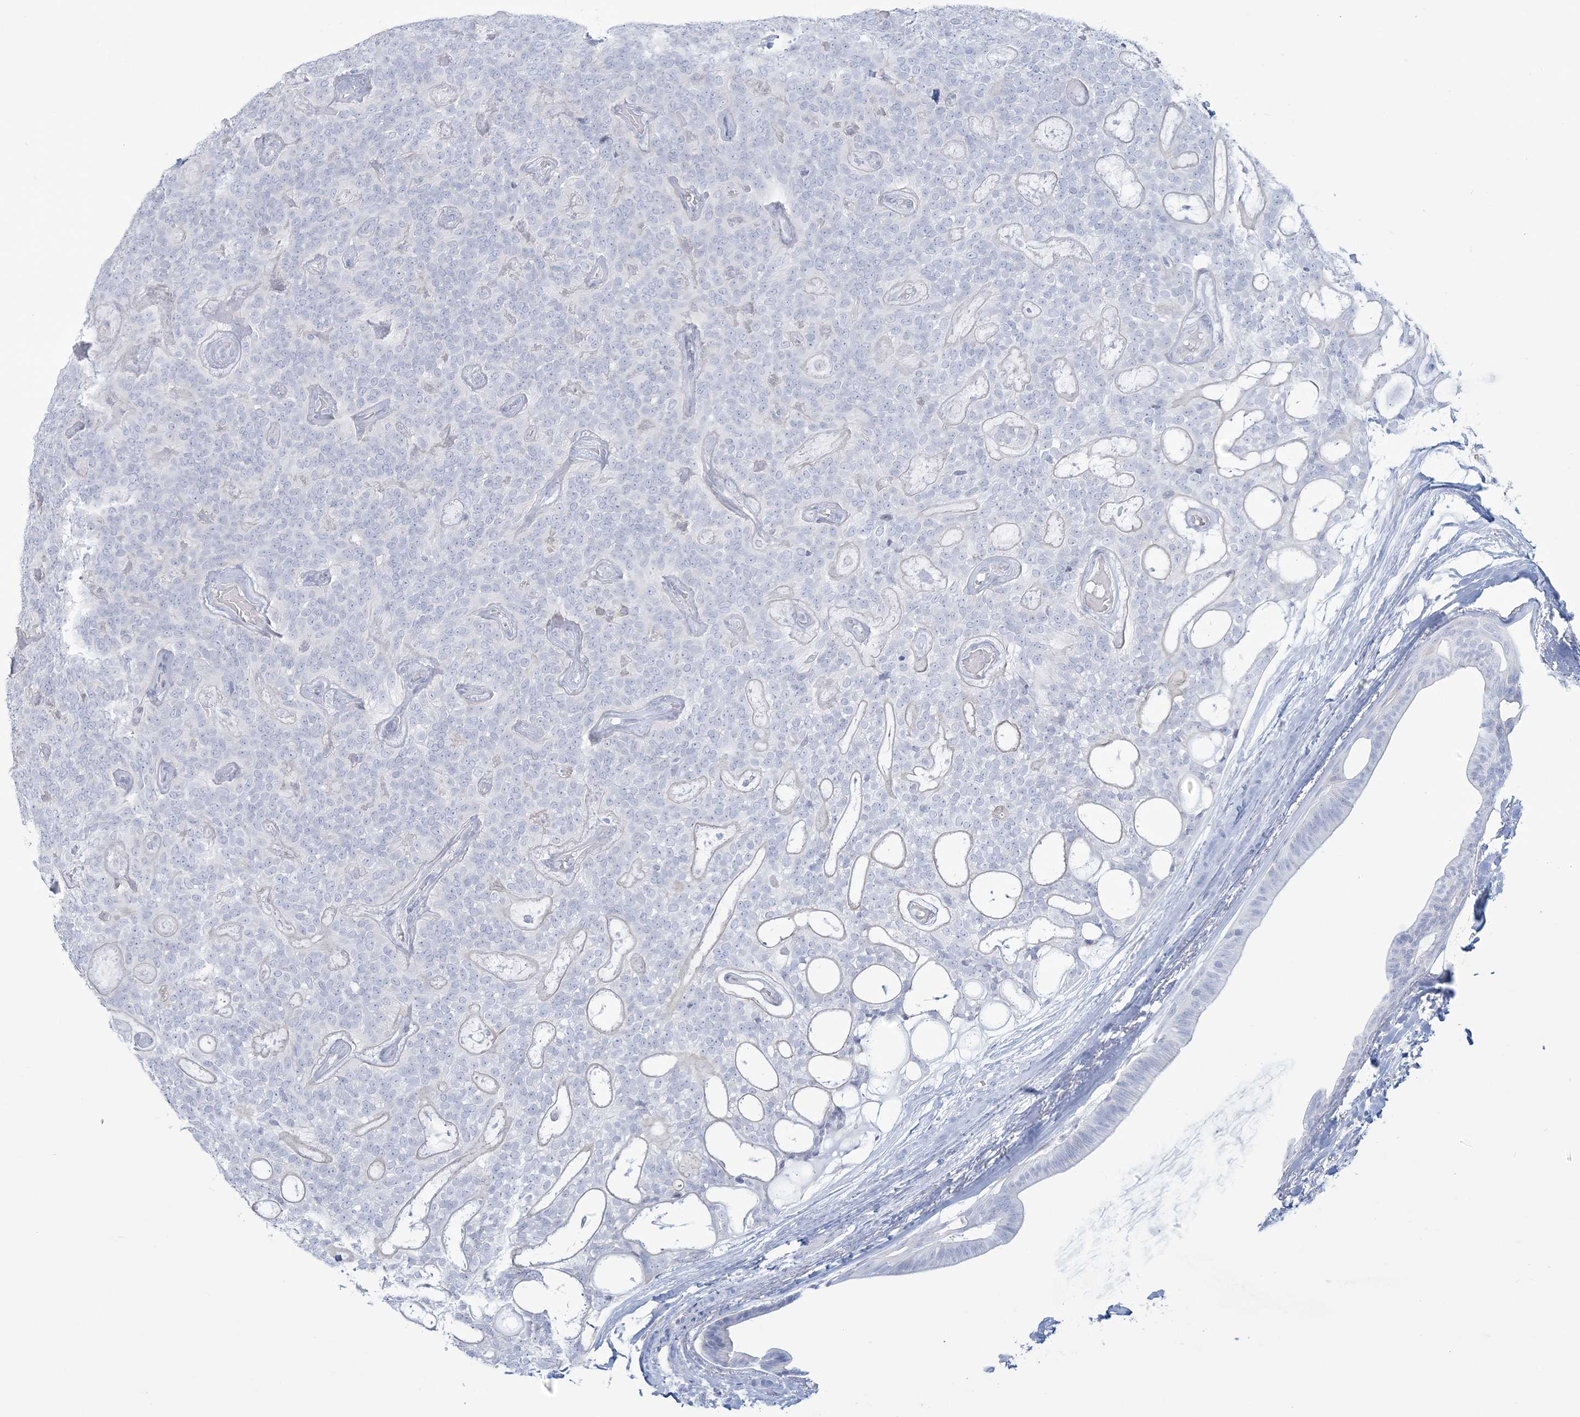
{"staining": {"intensity": "negative", "quantity": "none", "location": "none"}, "tissue": "head and neck cancer", "cell_type": "Tumor cells", "image_type": "cancer", "snomed": [{"axis": "morphology", "description": "Adenocarcinoma, NOS"}, {"axis": "topography", "description": "Head-Neck"}], "caption": "Immunohistochemical staining of head and neck adenocarcinoma shows no significant positivity in tumor cells.", "gene": "ADGB", "patient": {"sex": "male", "age": 66}}